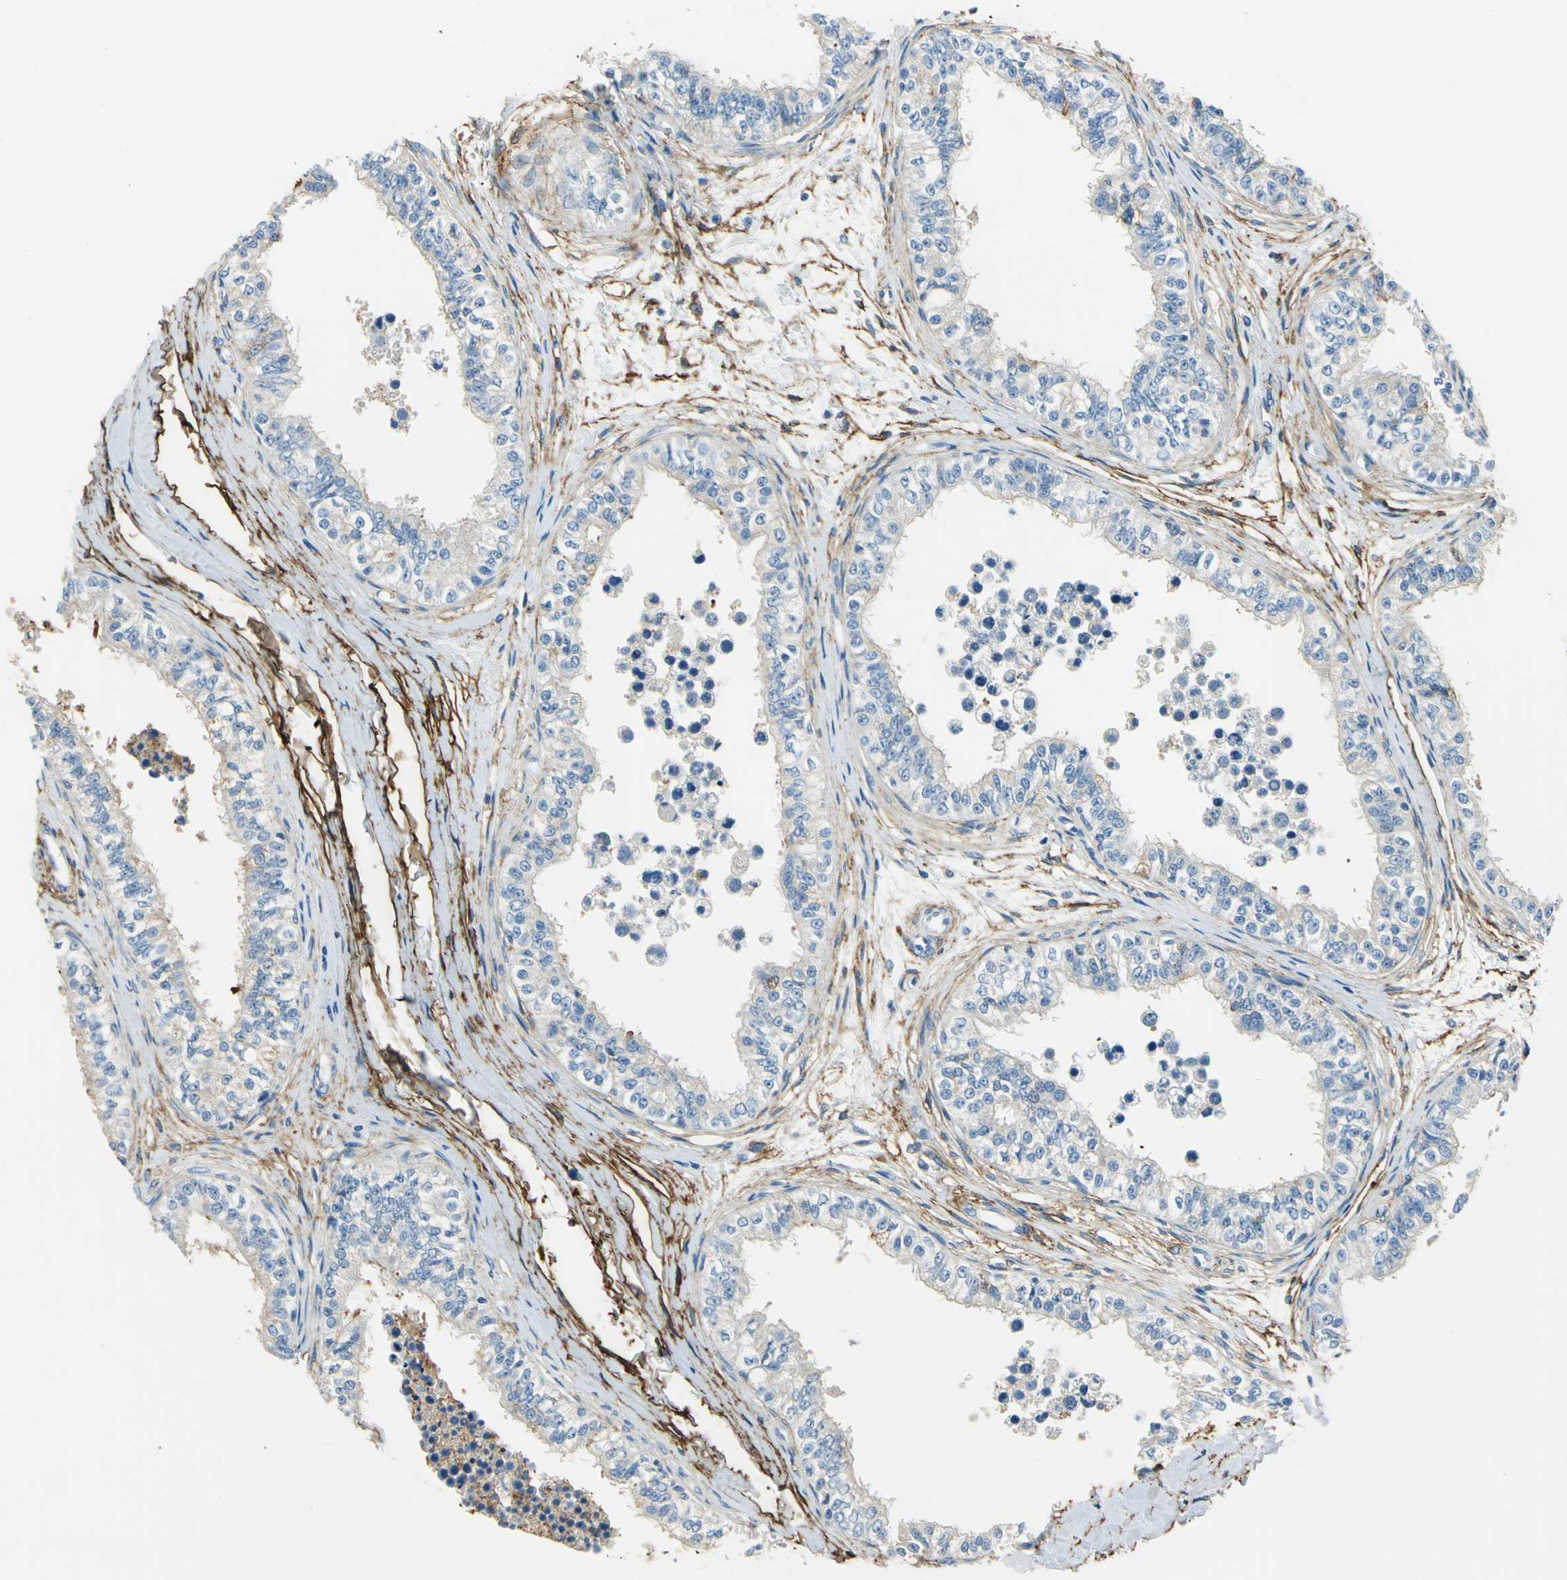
{"staining": {"intensity": "weak", "quantity": "25%-75%", "location": "cytoplasmic/membranous"}, "tissue": "epididymis", "cell_type": "Glandular cells", "image_type": "normal", "snomed": [{"axis": "morphology", "description": "Normal tissue, NOS"}, {"axis": "morphology", "description": "Adenocarcinoma, metastatic, NOS"}, {"axis": "topography", "description": "Testis"}, {"axis": "topography", "description": "Epididymis"}], "caption": "An immunohistochemistry (IHC) histopathology image of benign tissue is shown. Protein staining in brown labels weak cytoplasmic/membranous positivity in epididymis within glandular cells.", "gene": "AKAP12", "patient": {"sex": "male", "age": 26}}